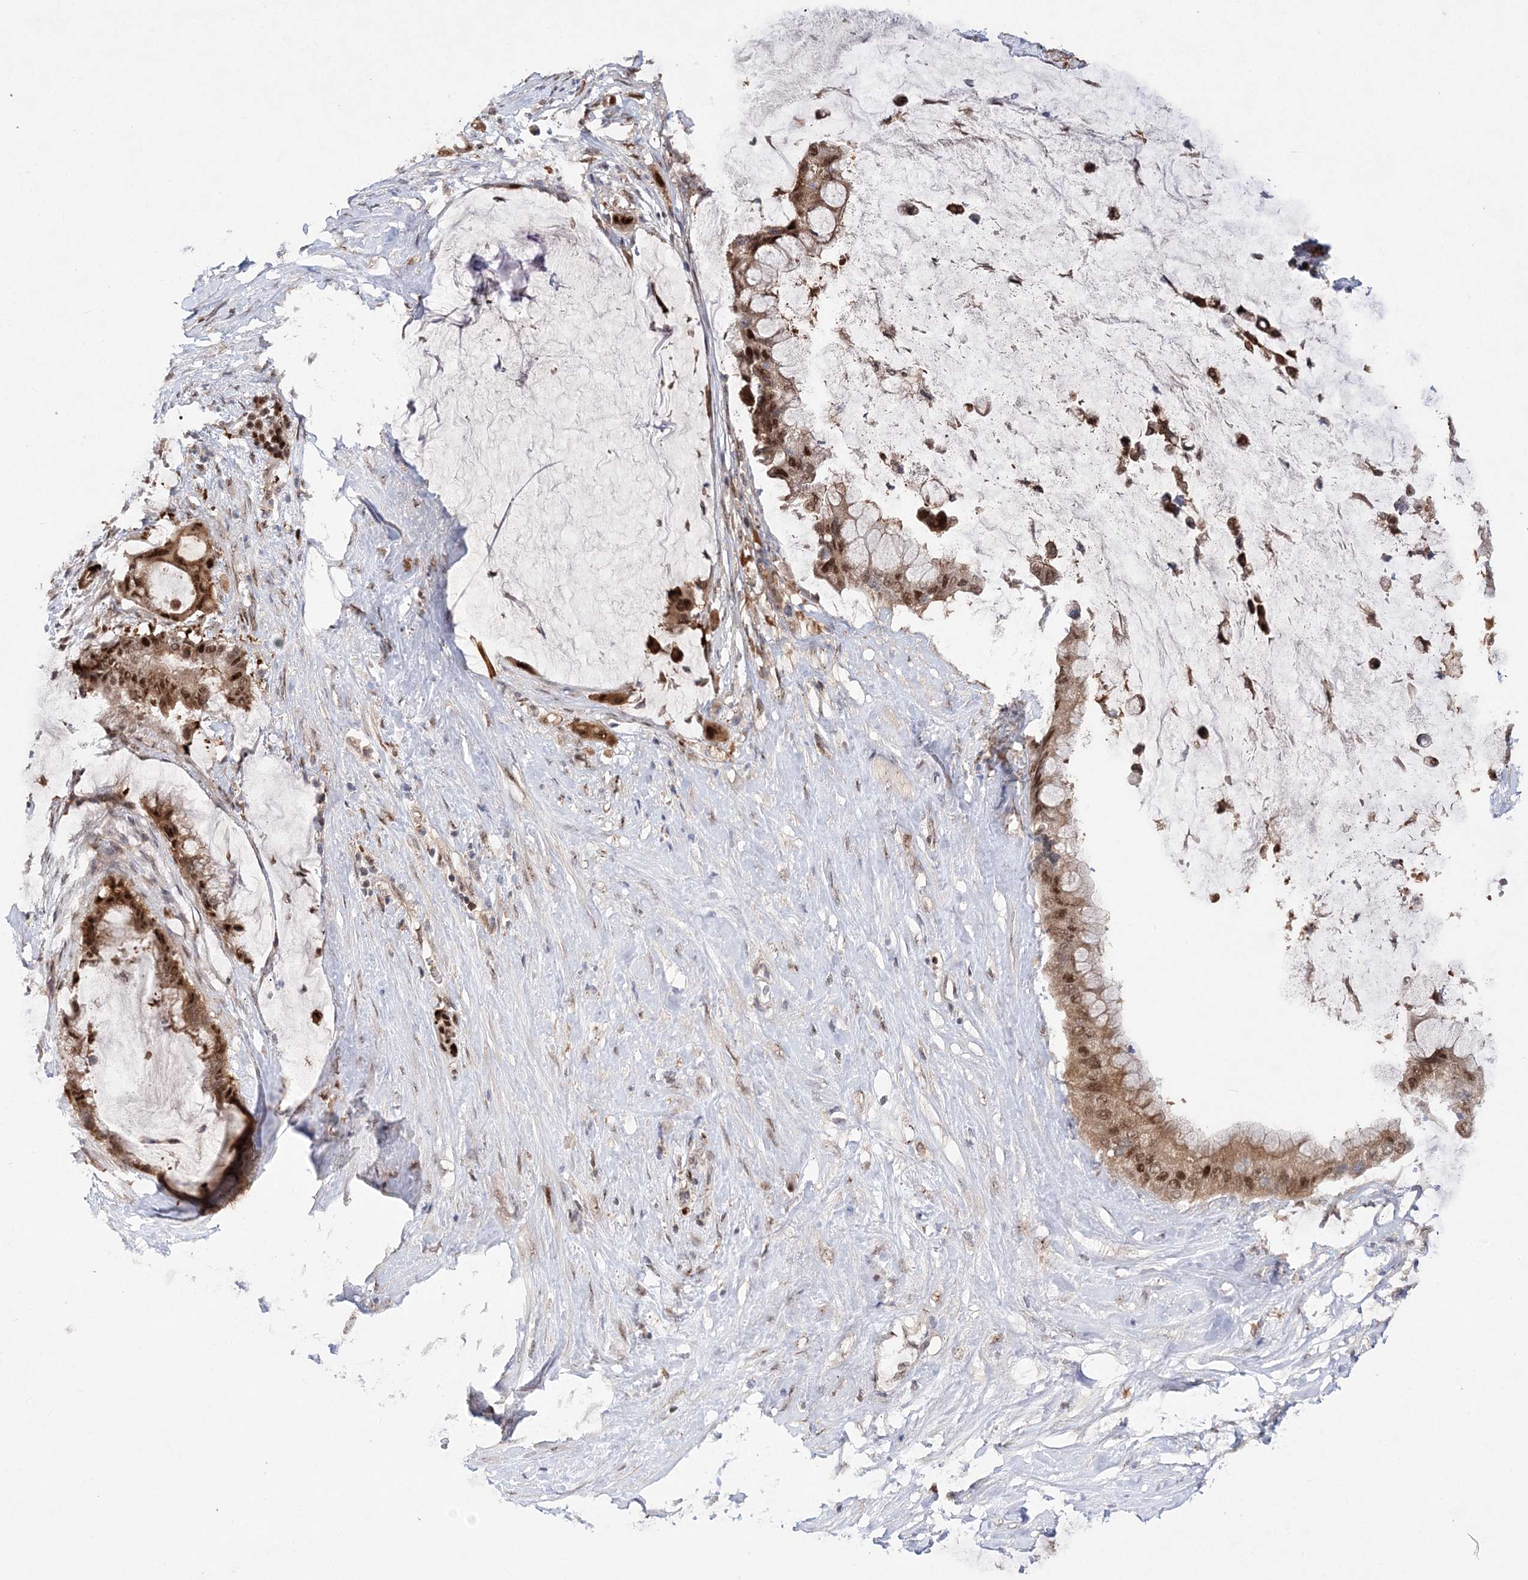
{"staining": {"intensity": "moderate", "quantity": ">75%", "location": "cytoplasmic/membranous,nuclear"}, "tissue": "pancreatic cancer", "cell_type": "Tumor cells", "image_type": "cancer", "snomed": [{"axis": "morphology", "description": "Adenocarcinoma, NOS"}, {"axis": "topography", "description": "Pancreas"}], "caption": "Pancreatic cancer (adenocarcinoma) stained for a protein displays moderate cytoplasmic/membranous and nuclear positivity in tumor cells. Nuclei are stained in blue.", "gene": "NIF3L1", "patient": {"sex": "male", "age": 41}}